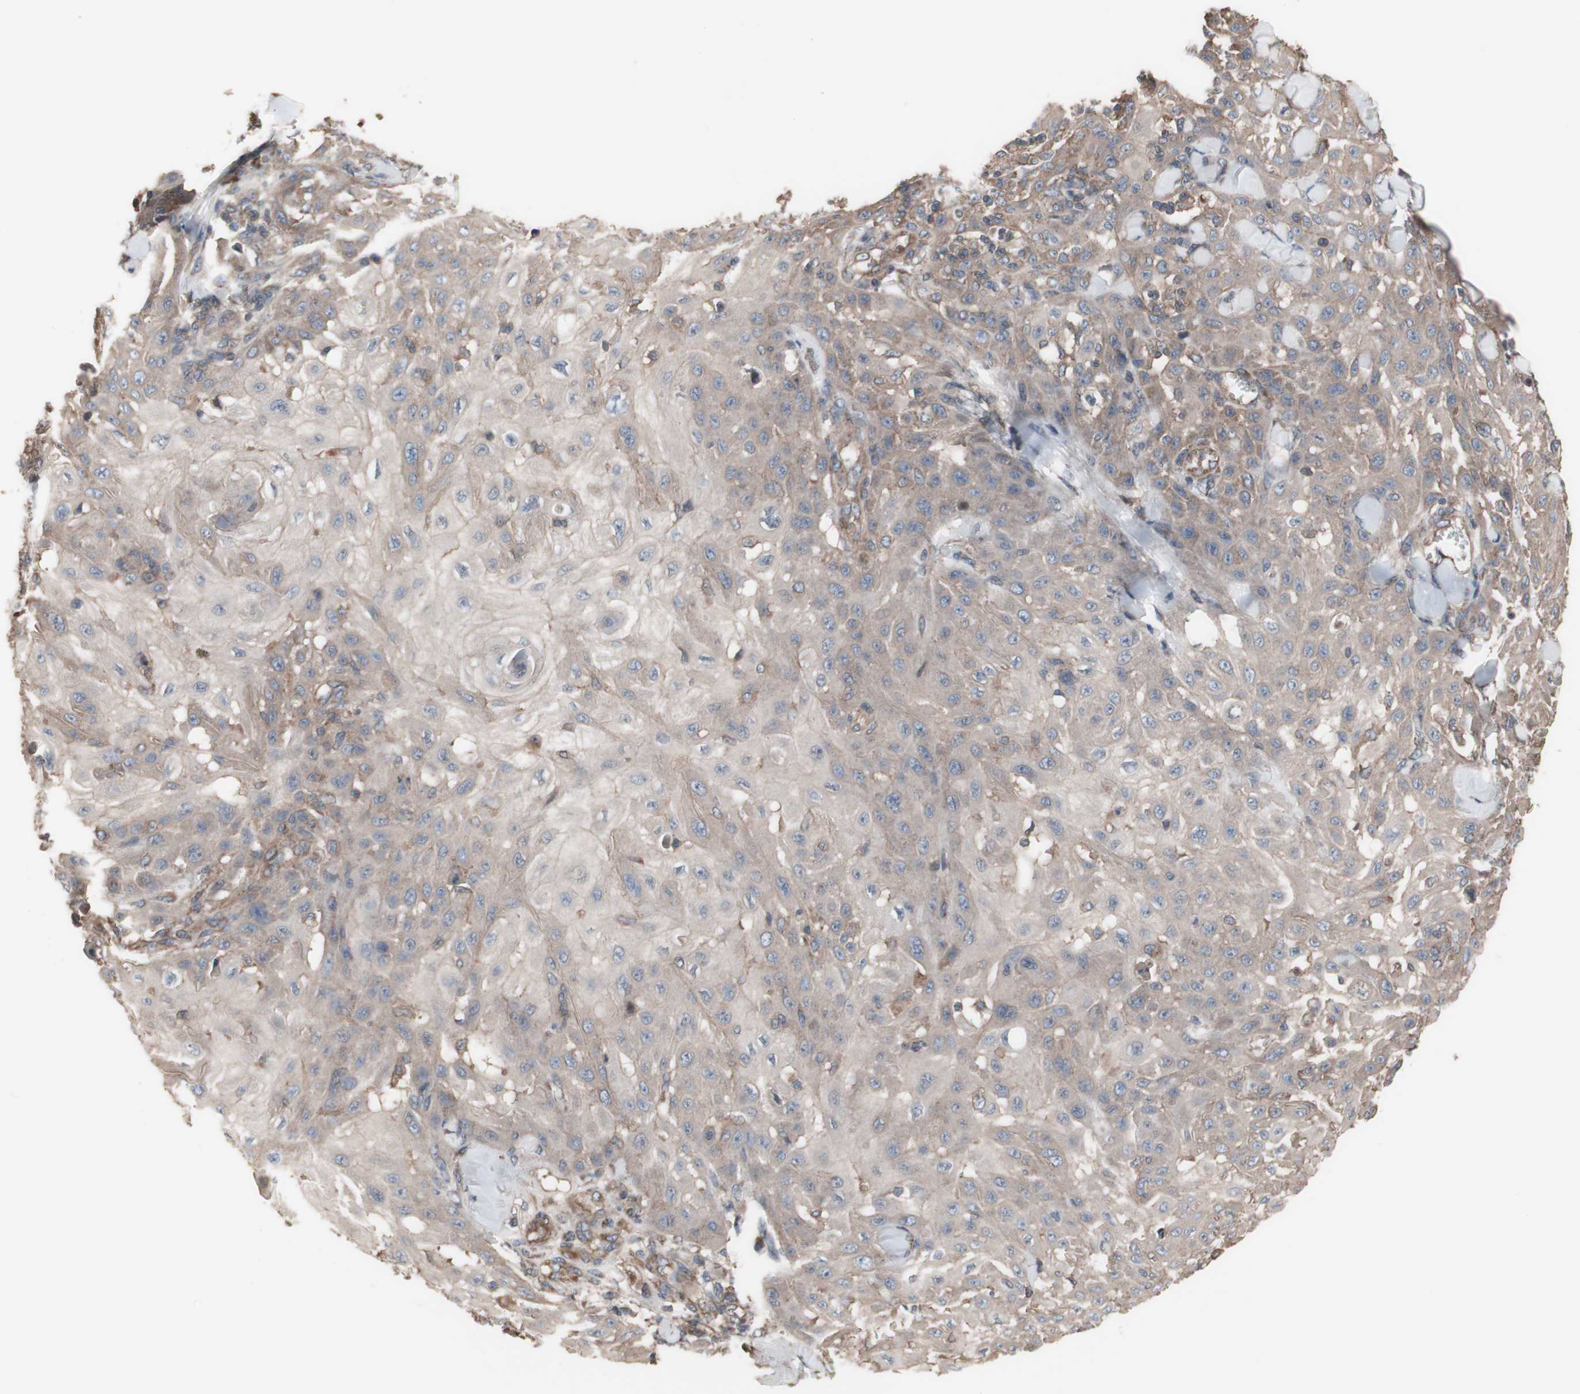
{"staining": {"intensity": "weak", "quantity": ">75%", "location": "cytoplasmic/membranous"}, "tissue": "skin cancer", "cell_type": "Tumor cells", "image_type": "cancer", "snomed": [{"axis": "morphology", "description": "Squamous cell carcinoma, NOS"}, {"axis": "topography", "description": "Skin"}], "caption": "A brown stain labels weak cytoplasmic/membranous expression of a protein in human skin squamous cell carcinoma tumor cells. (DAB (3,3'-diaminobenzidine) = brown stain, brightfield microscopy at high magnification).", "gene": "COPB1", "patient": {"sex": "male", "age": 24}}